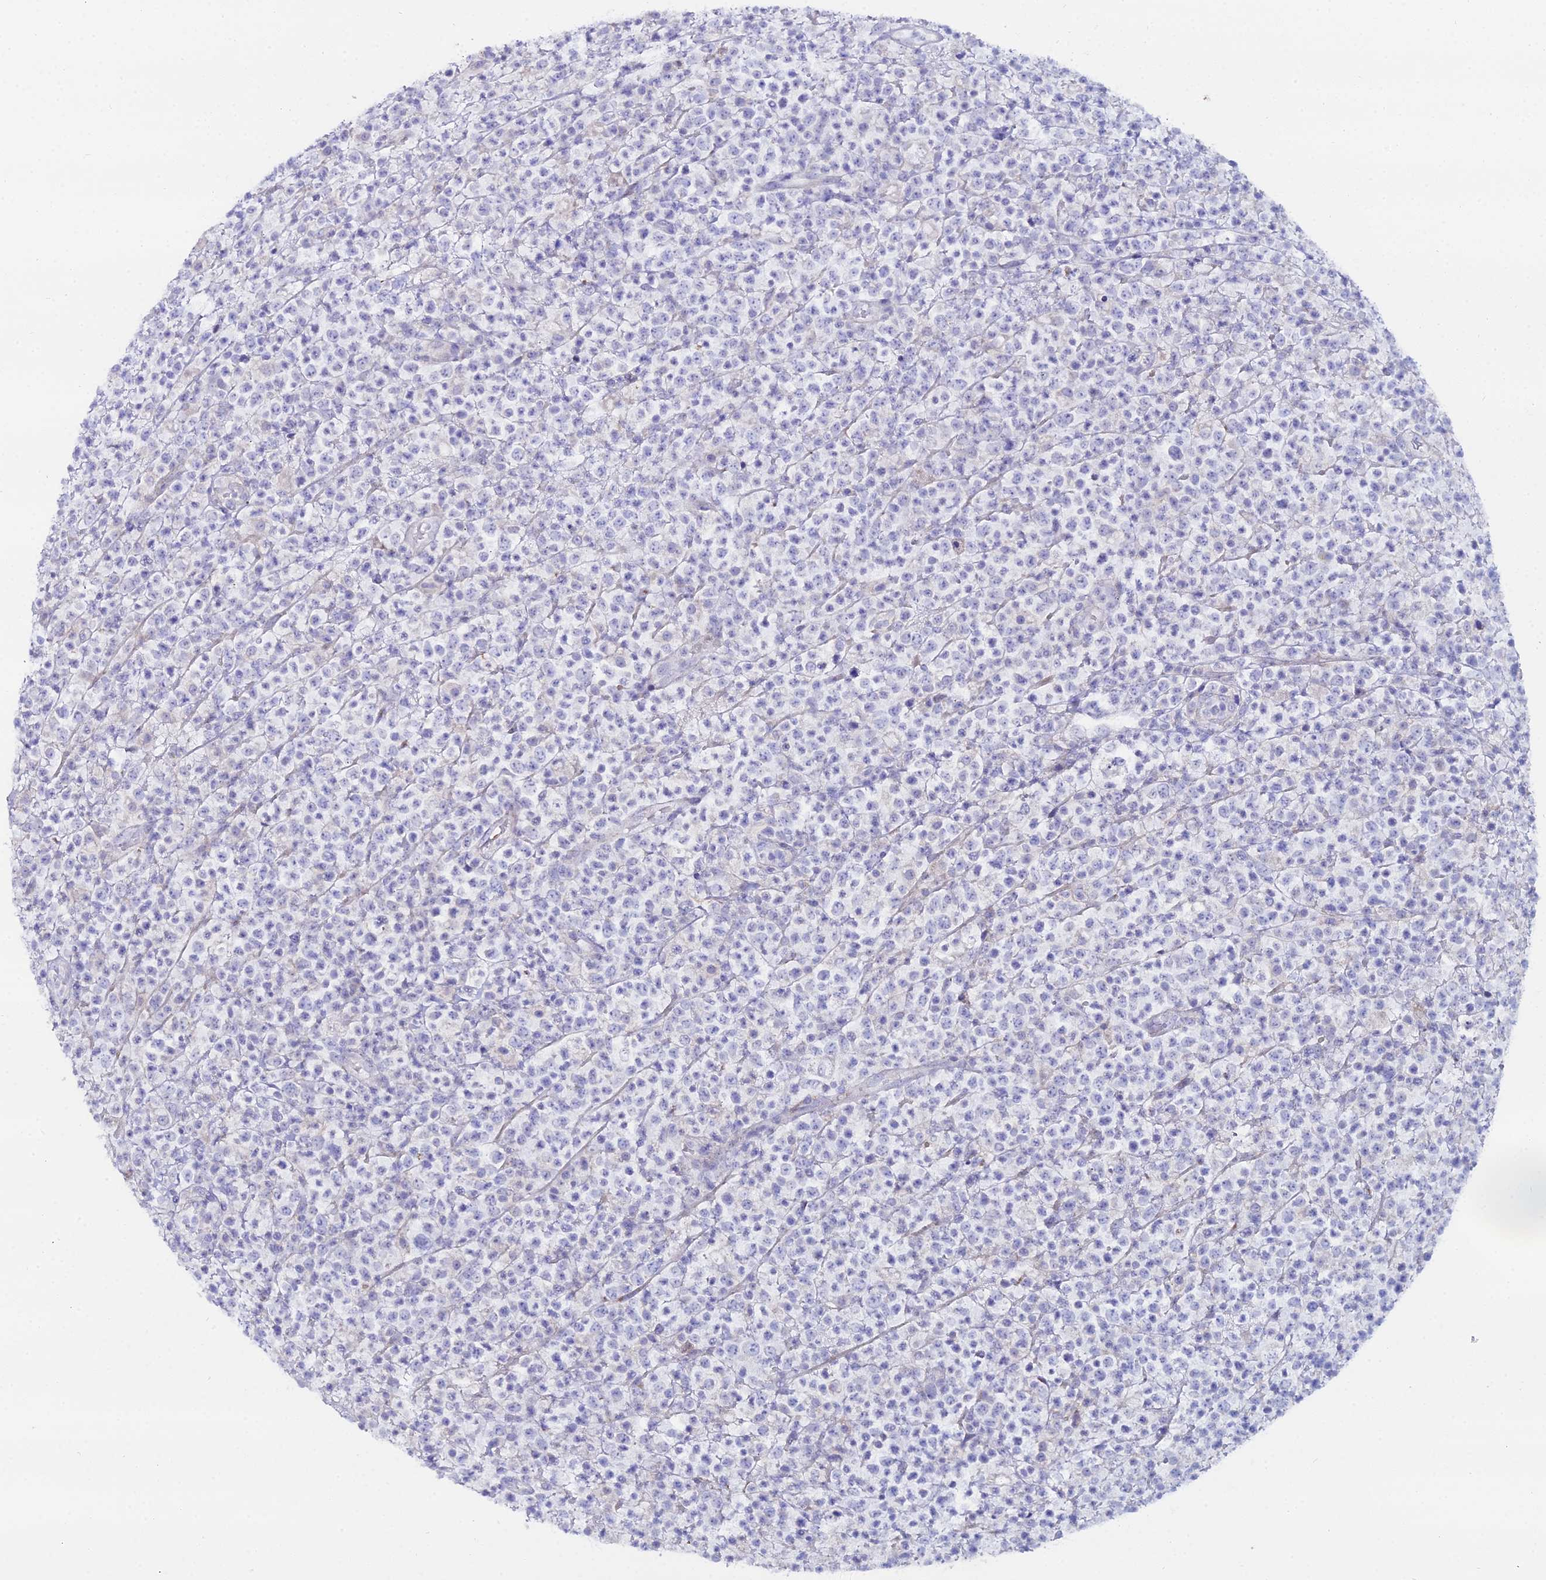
{"staining": {"intensity": "negative", "quantity": "none", "location": "none"}, "tissue": "lymphoma", "cell_type": "Tumor cells", "image_type": "cancer", "snomed": [{"axis": "morphology", "description": "Malignant lymphoma, non-Hodgkin's type, High grade"}, {"axis": "topography", "description": "Colon"}], "caption": "Immunohistochemistry (IHC) micrograph of neoplastic tissue: human high-grade malignant lymphoma, non-Hodgkin's type stained with DAB reveals no significant protein positivity in tumor cells. Brightfield microscopy of IHC stained with DAB (brown) and hematoxylin (blue), captured at high magnification.", "gene": "DHX34", "patient": {"sex": "female", "age": 53}}